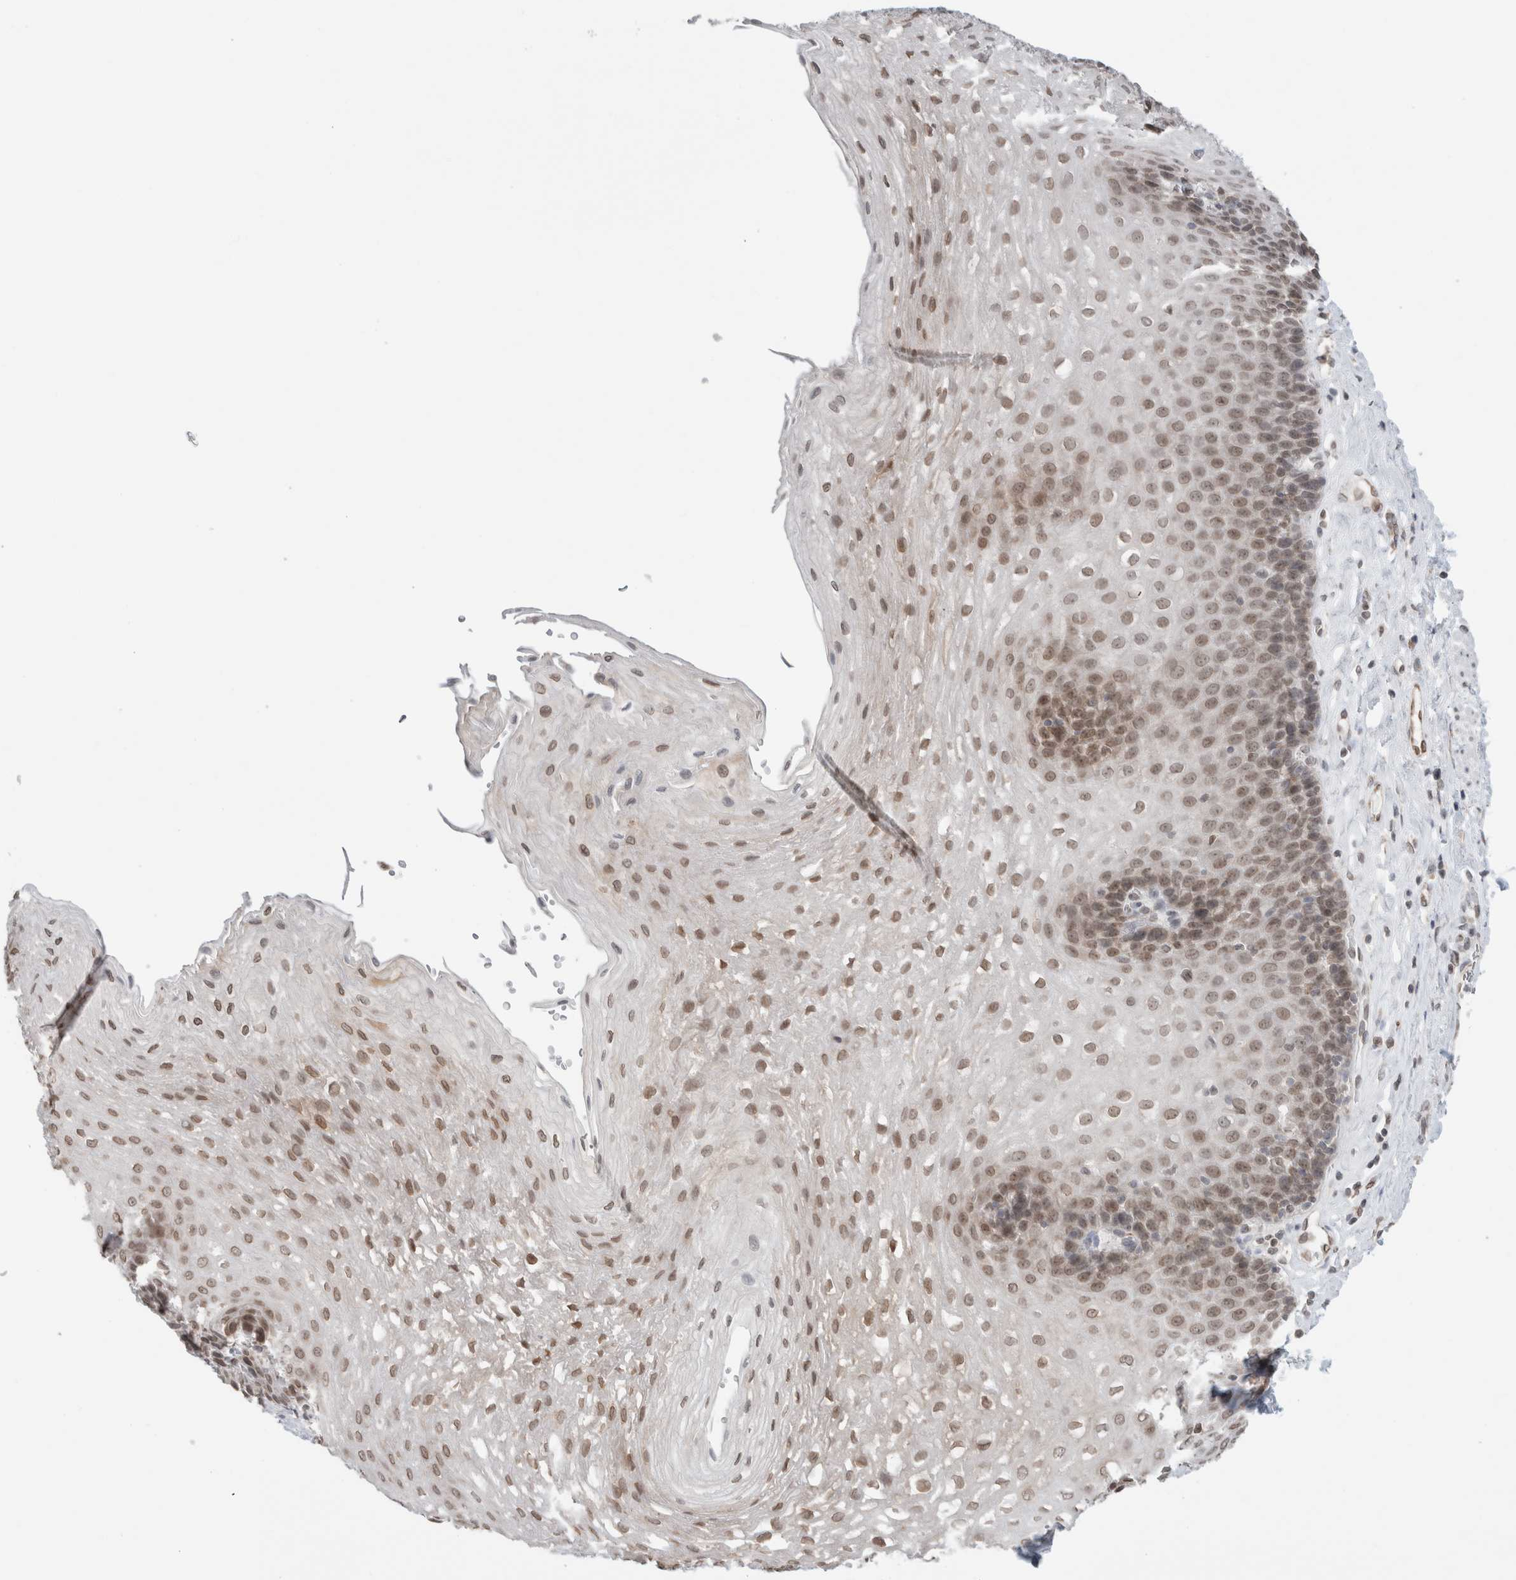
{"staining": {"intensity": "moderate", "quantity": ">75%", "location": "nuclear"}, "tissue": "esophagus", "cell_type": "Squamous epithelial cells", "image_type": "normal", "snomed": [{"axis": "morphology", "description": "Normal tissue, NOS"}, {"axis": "topography", "description": "Esophagus"}], "caption": "DAB immunohistochemical staining of benign human esophagus exhibits moderate nuclear protein staining in approximately >75% of squamous epithelial cells. The staining is performed using DAB brown chromogen to label protein expression. The nuclei are counter-stained blue using hematoxylin.", "gene": "RBMX2", "patient": {"sex": "female", "age": 66}}